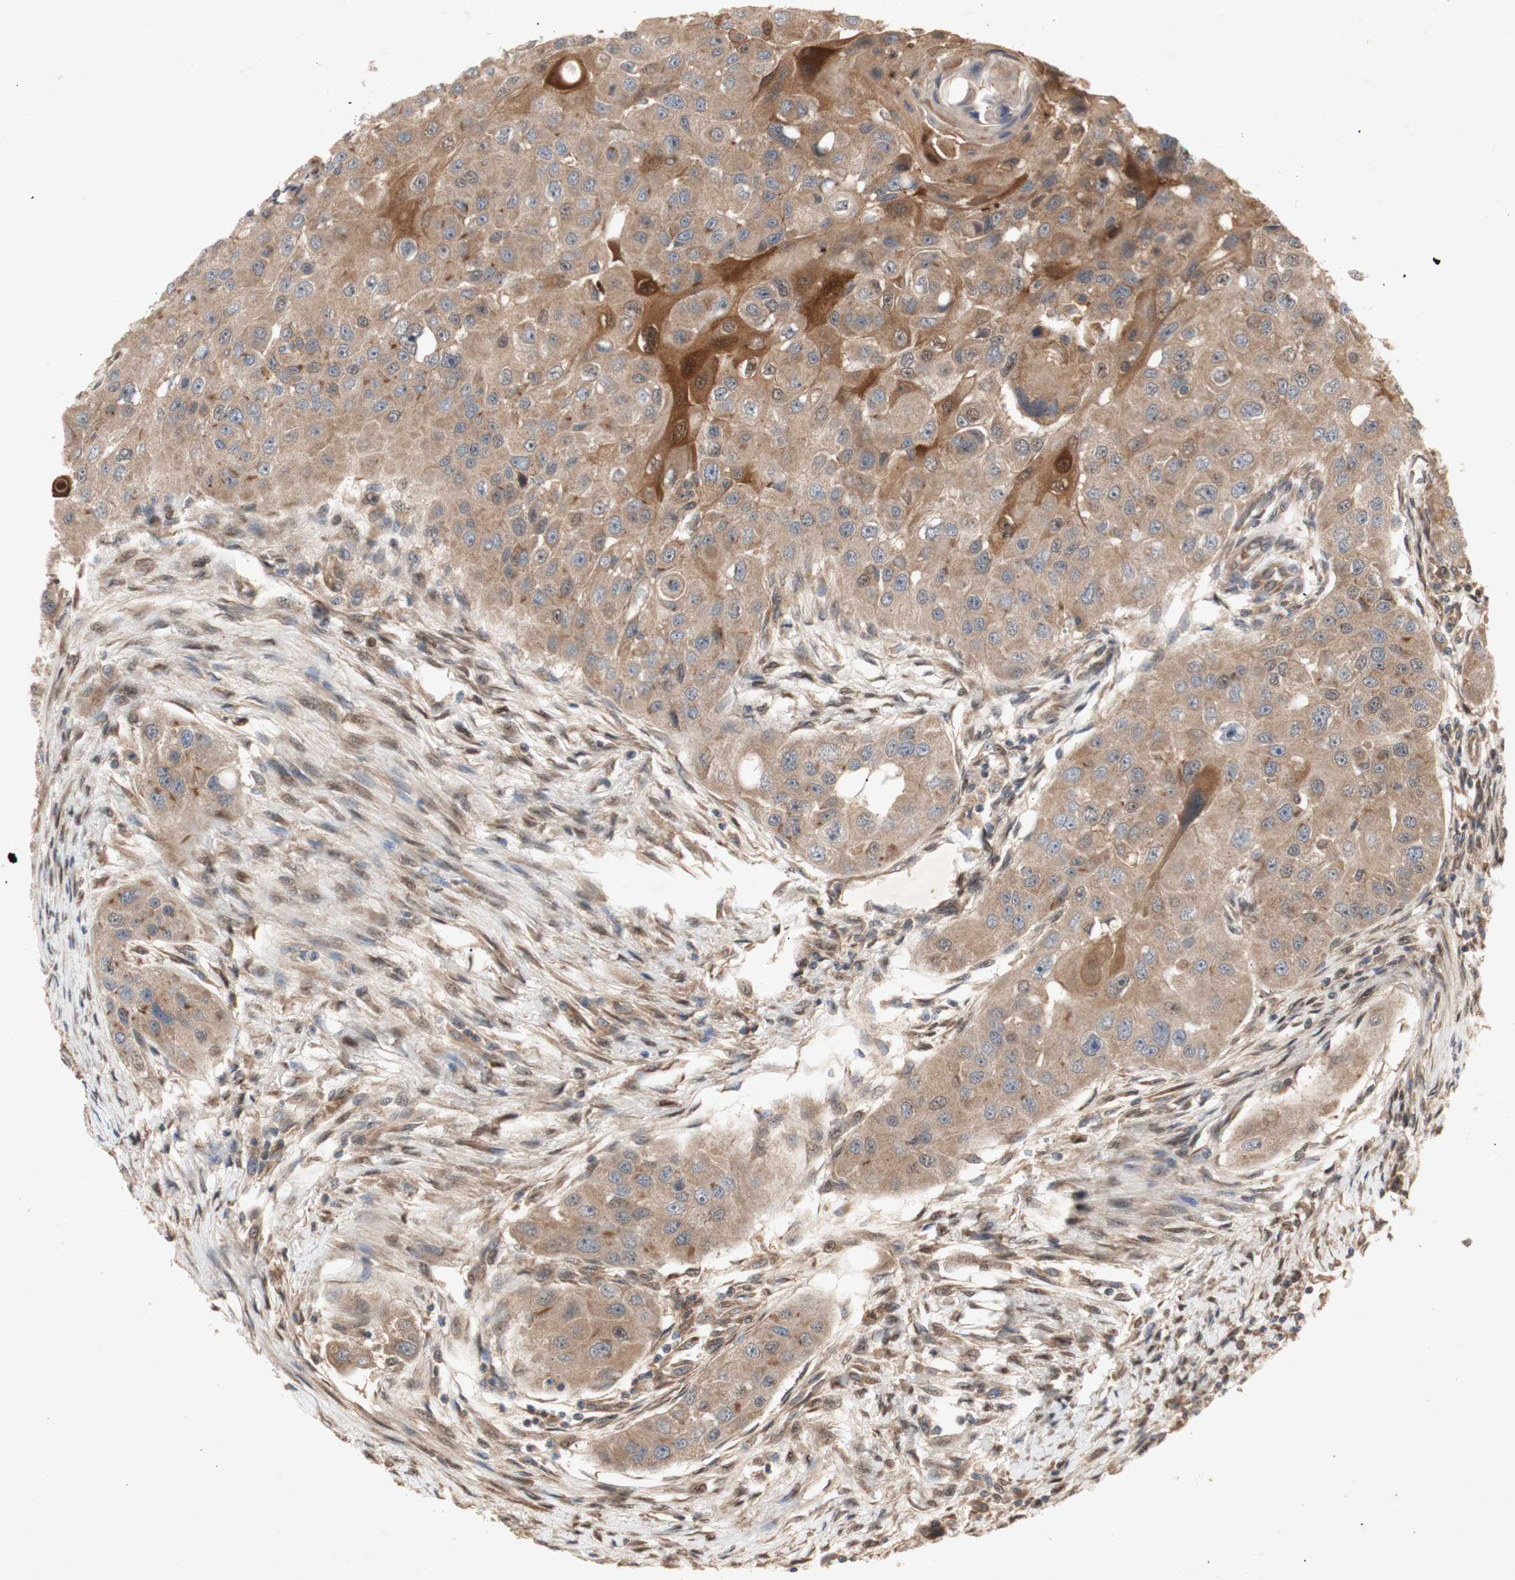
{"staining": {"intensity": "moderate", "quantity": ">75%", "location": "cytoplasmic/membranous"}, "tissue": "head and neck cancer", "cell_type": "Tumor cells", "image_type": "cancer", "snomed": [{"axis": "morphology", "description": "Normal tissue, NOS"}, {"axis": "morphology", "description": "Squamous cell carcinoma, NOS"}, {"axis": "topography", "description": "Skeletal muscle"}, {"axis": "topography", "description": "Head-Neck"}], "caption": "High-magnification brightfield microscopy of head and neck cancer (squamous cell carcinoma) stained with DAB (brown) and counterstained with hematoxylin (blue). tumor cells exhibit moderate cytoplasmic/membranous positivity is seen in about>75% of cells. (DAB (3,3'-diaminobenzidine) = brown stain, brightfield microscopy at high magnification).", "gene": "PKN1", "patient": {"sex": "male", "age": 51}}